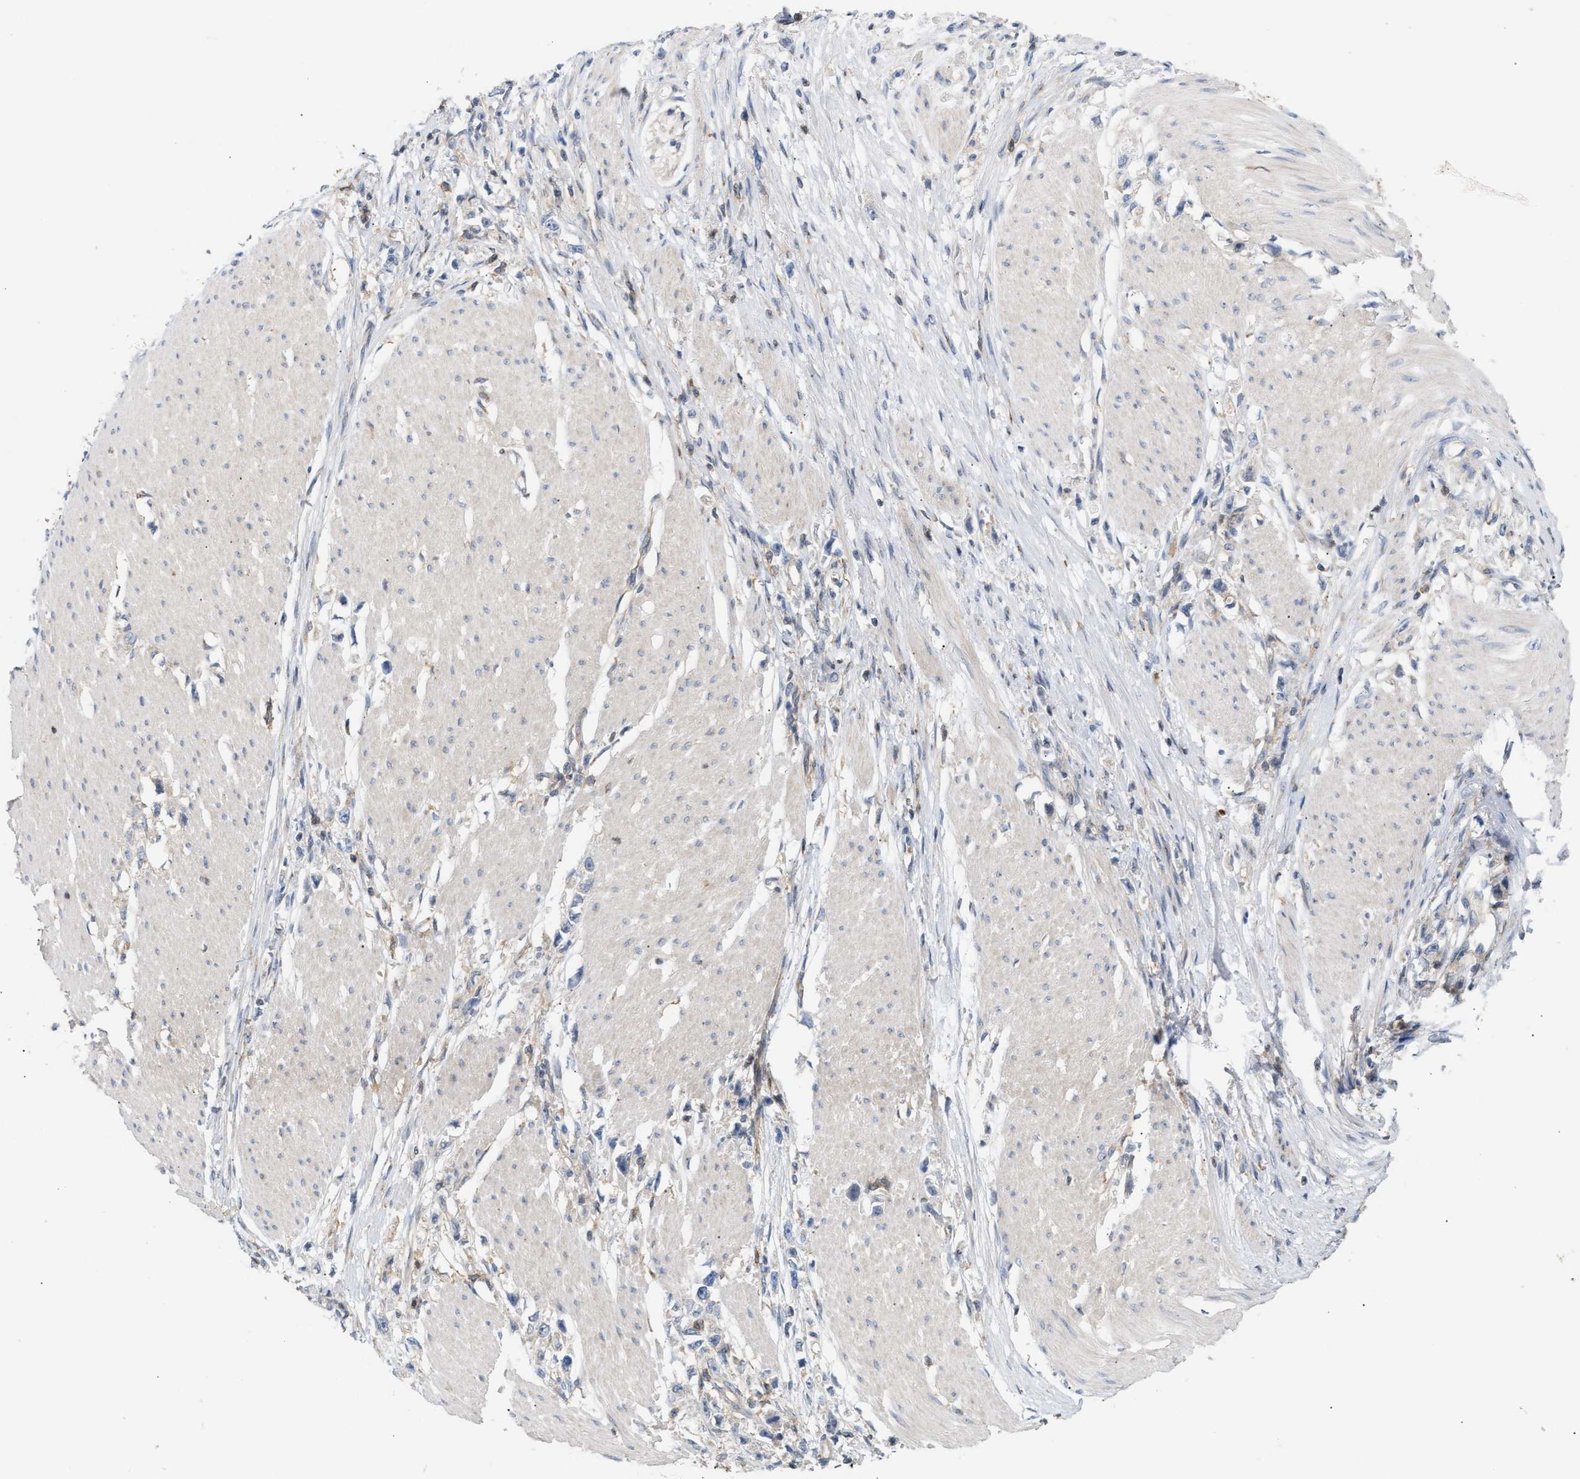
{"staining": {"intensity": "negative", "quantity": "none", "location": "none"}, "tissue": "stomach cancer", "cell_type": "Tumor cells", "image_type": "cancer", "snomed": [{"axis": "morphology", "description": "Adenocarcinoma, NOS"}, {"axis": "topography", "description": "Stomach"}], "caption": "The photomicrograph demonstrates no significant positivity in tumor cells of stomach cancer.", "gene": "DBNL", "patient": {"sex": "female", "age": 59}}